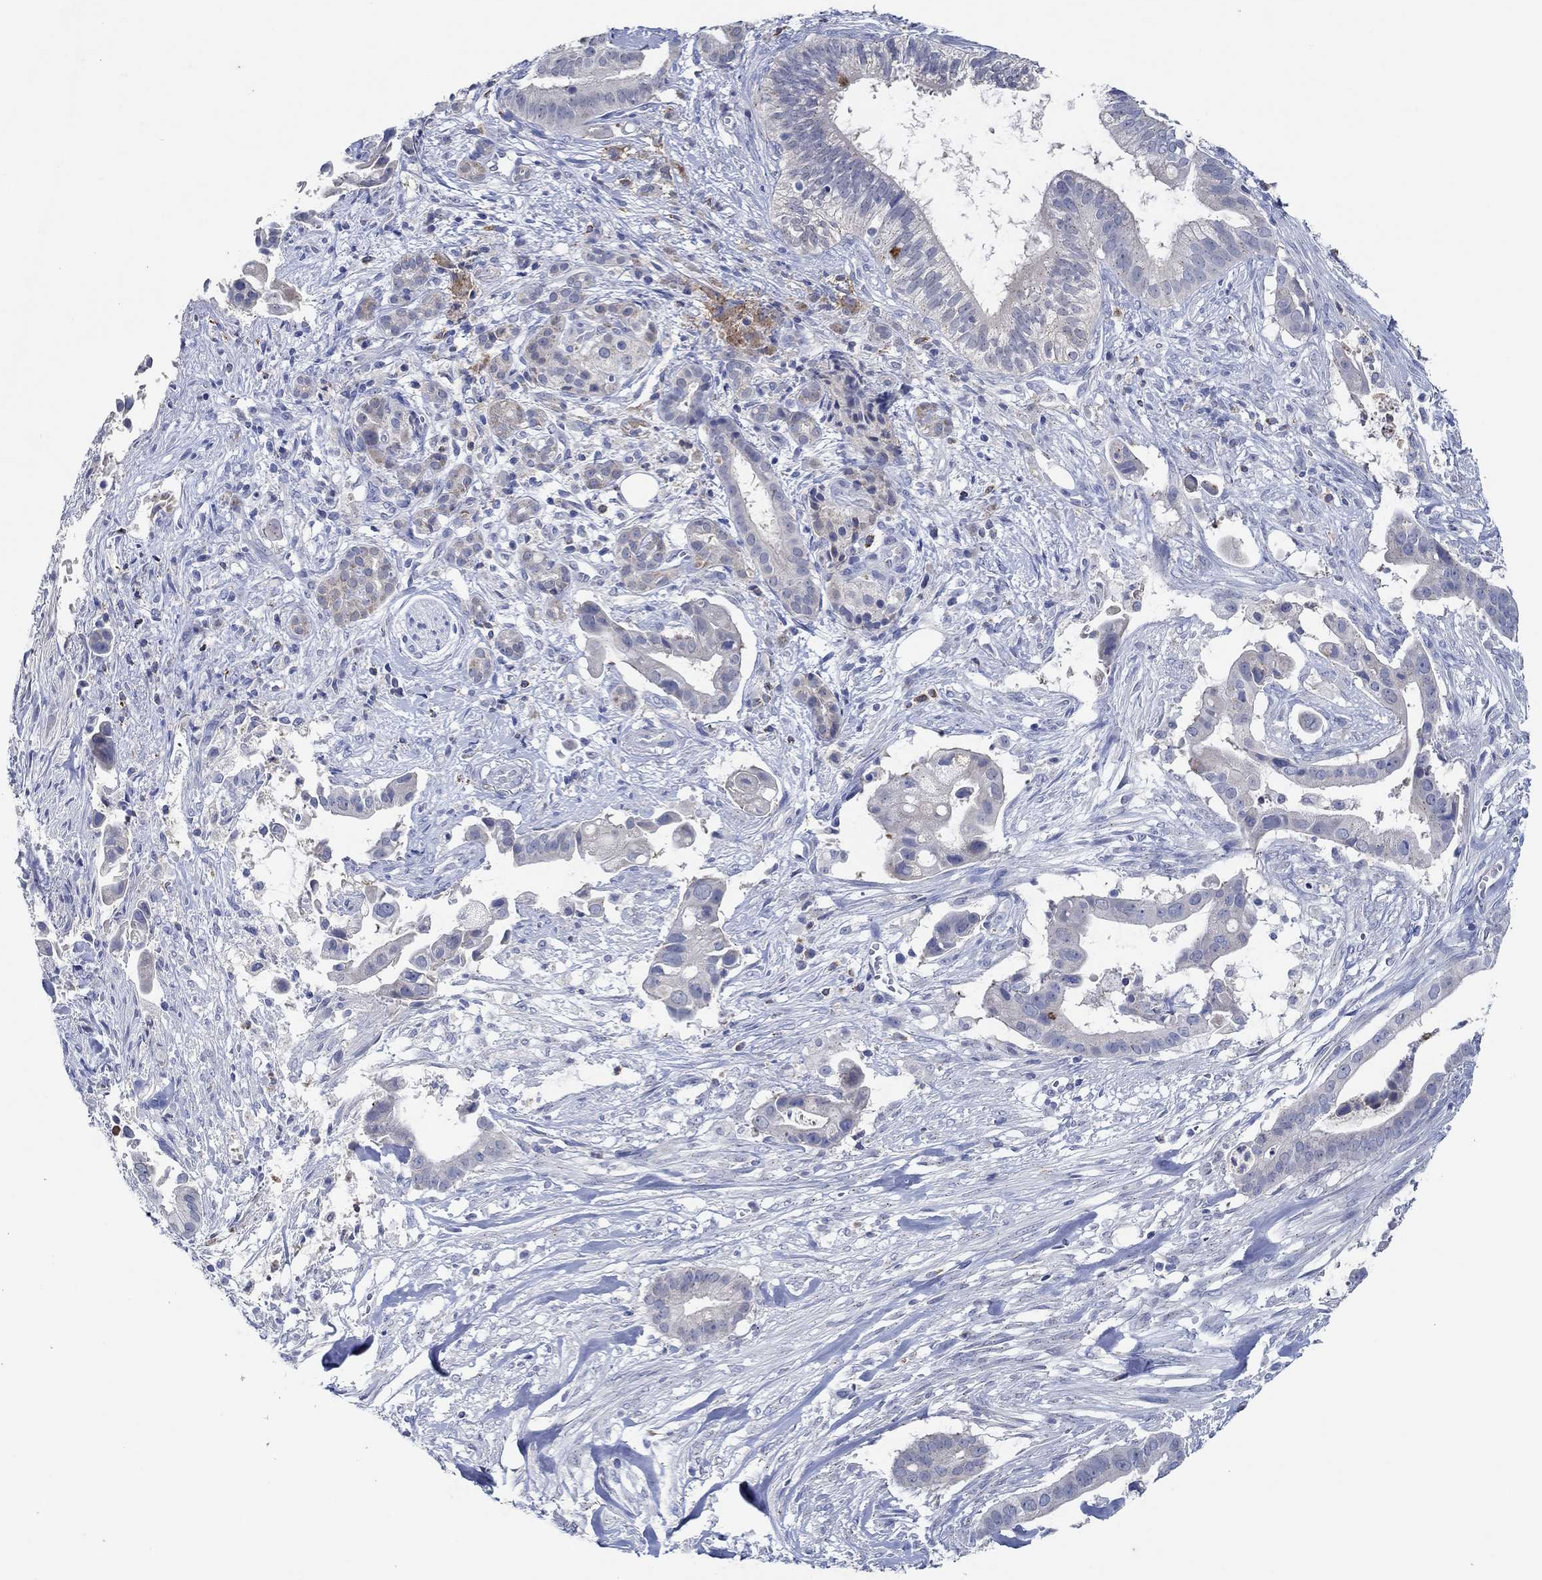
{"staining": {"intensity": "negative", "quantity": "none", "location": "none"}, "tissue": "pancreatic cancer", "cell_type": "Tumor cells", "image_type": "cancer", "snomed": [{"axis": "morphology", "description": "Adenocarcinoma, NOS"}, {"axis": "topography", "description": "Pancreas"}], "caption": "Immunohistochemistry (IHC) micrograph of neoplastic tissue: pancreatic cancer stained with DAB exhibits no significant protein positivity in tumor cells. The staining is performed using DAB brown chromogen with nuclei counter-stained in using hematoxylin.", "gene": "CPM", "patient": {"sex": "male", "age": 61}}